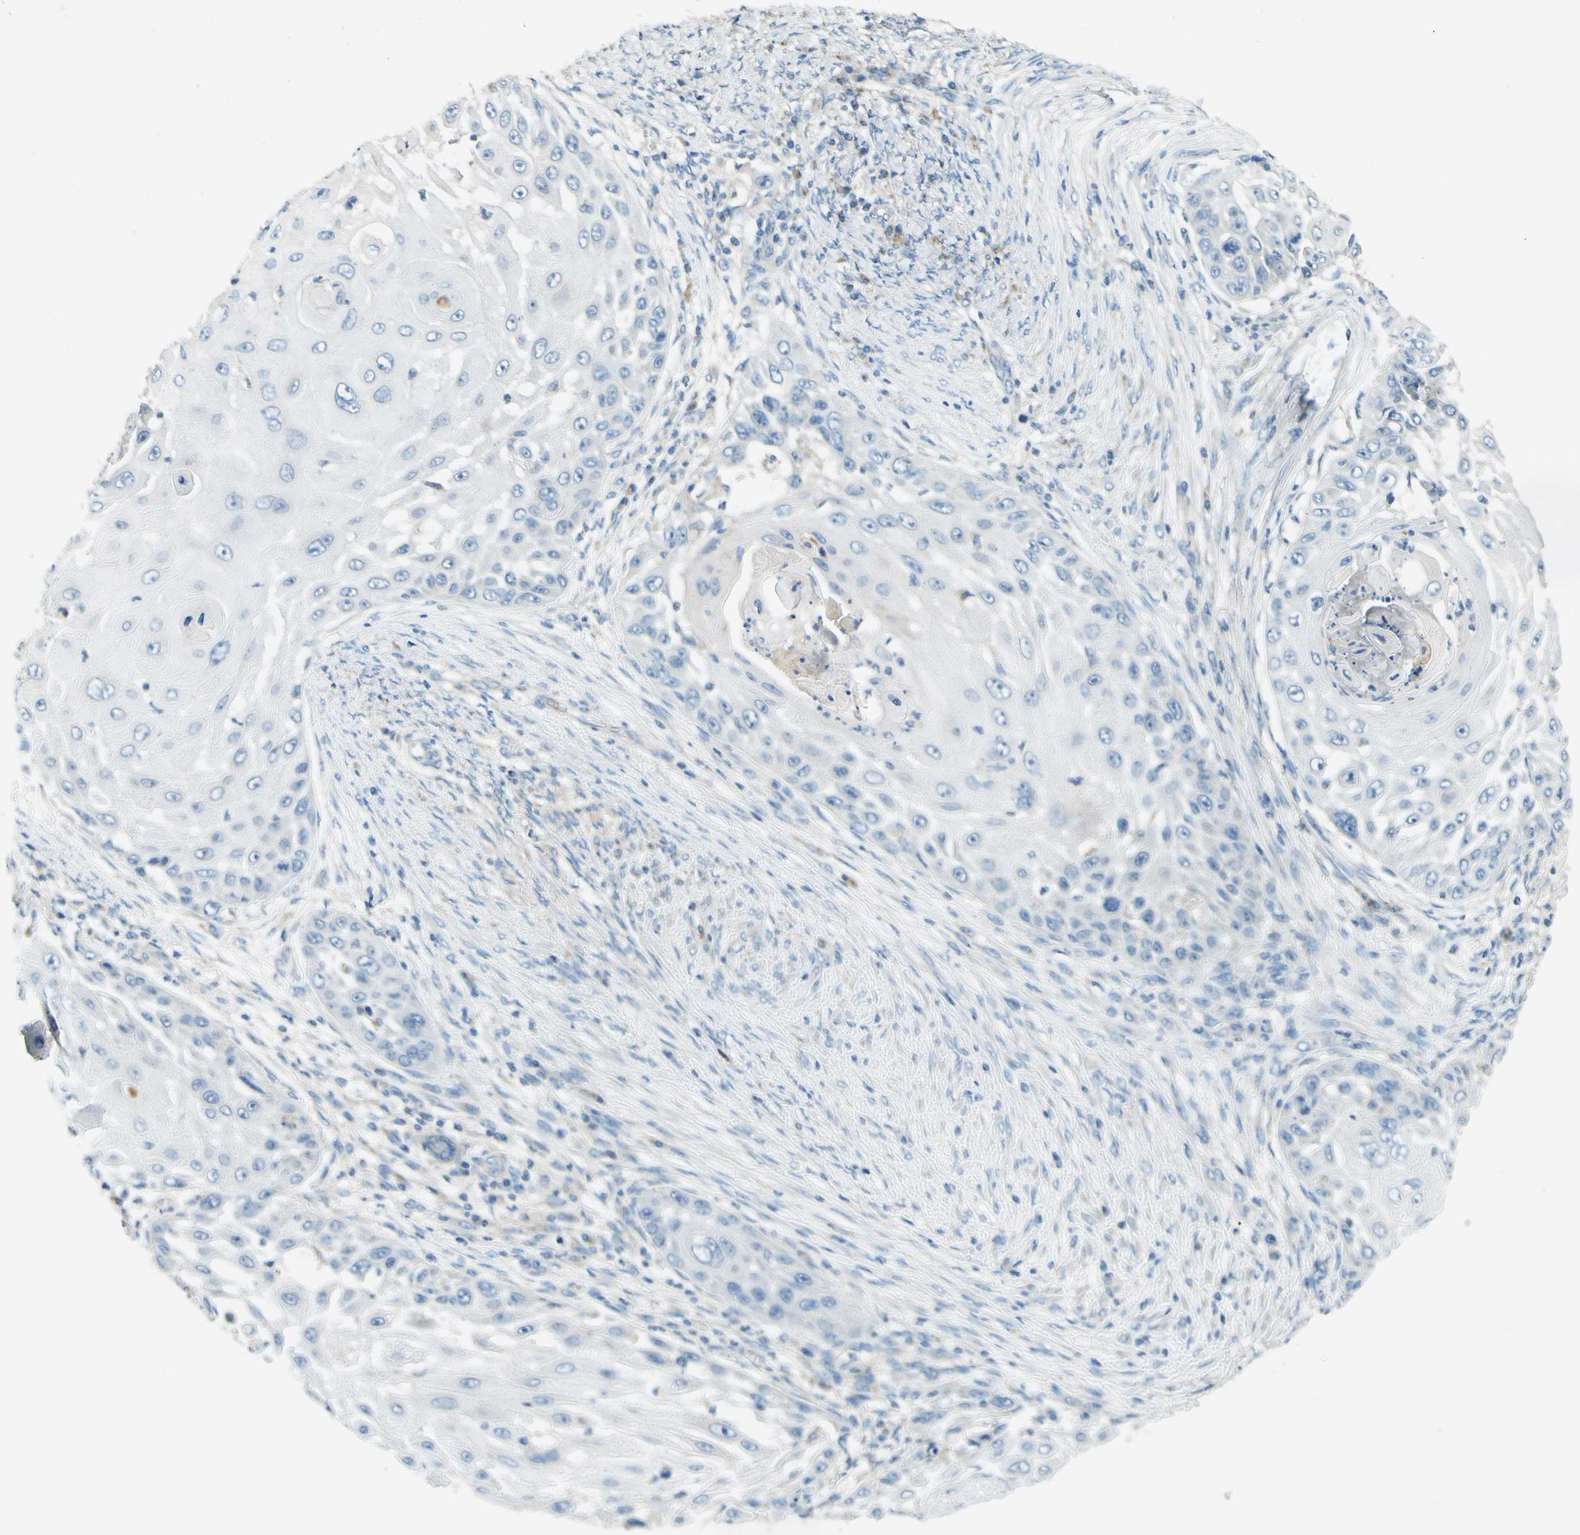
{"staining": {"intensity": "negative", "quantity": "none", "location": "none"}, "tissue": "skin cancer", "cell_type": "Tumor cells", "image_type": "cancer", "snomed": [{"axis": "morphology", "description": "Squamous cell carcinoma, NOS"}, {"axis": "topography", "description": "Skin"}], "caption": "Skin cancer (squamous cell carcinoma) was stained to show a protein in brown. There is no significant expression in tumor cells.", "gene": "FKTN", "patient": {"sex": "female", "age": 44}}